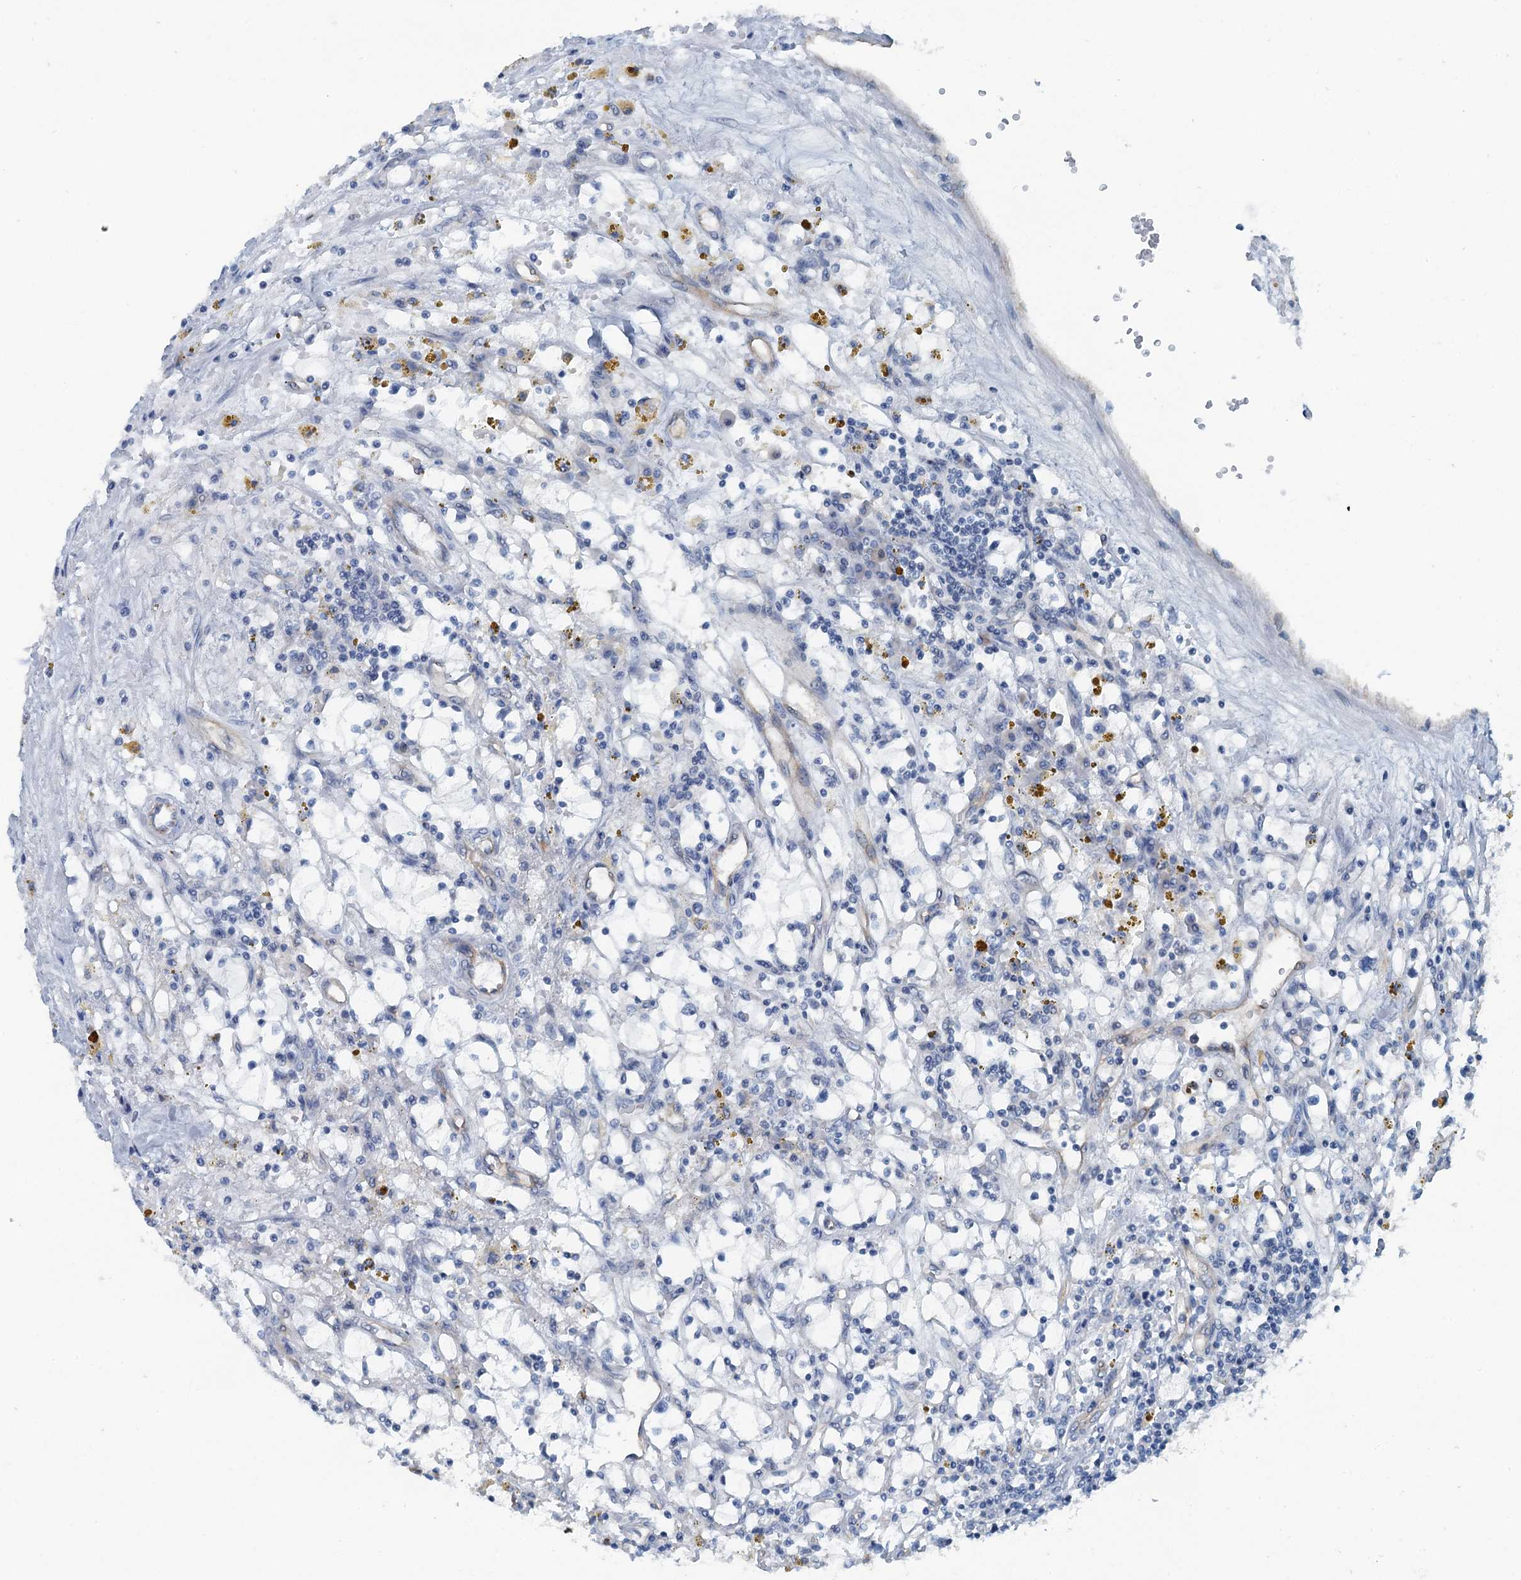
{"staining": {"intensity": "negative", "quantity": "none", "location": "none"}, "tissue": "renal cancer", "cell_type": "Tumor cells", "image_type": "cancer", "snomed": [{"axis": "morphology", "description": "Adenocarcinoma, NOS"}, {"axis": "topography", "description": "Kidney"}], "caption": "Immunohistochemistry (IHC) photomicrograph of neoplastic tissue: human adenocarcinoma (renal) stained with DAB reveals no significant protein positivity in tumor cells. (Brightfield microscopy of DAB (3,3'-diaminobenzidine) immunohistochemistry (IHC) at high magnification).", "gene": "GFOD2", "patient": {"sex": "male", "age": 56}}